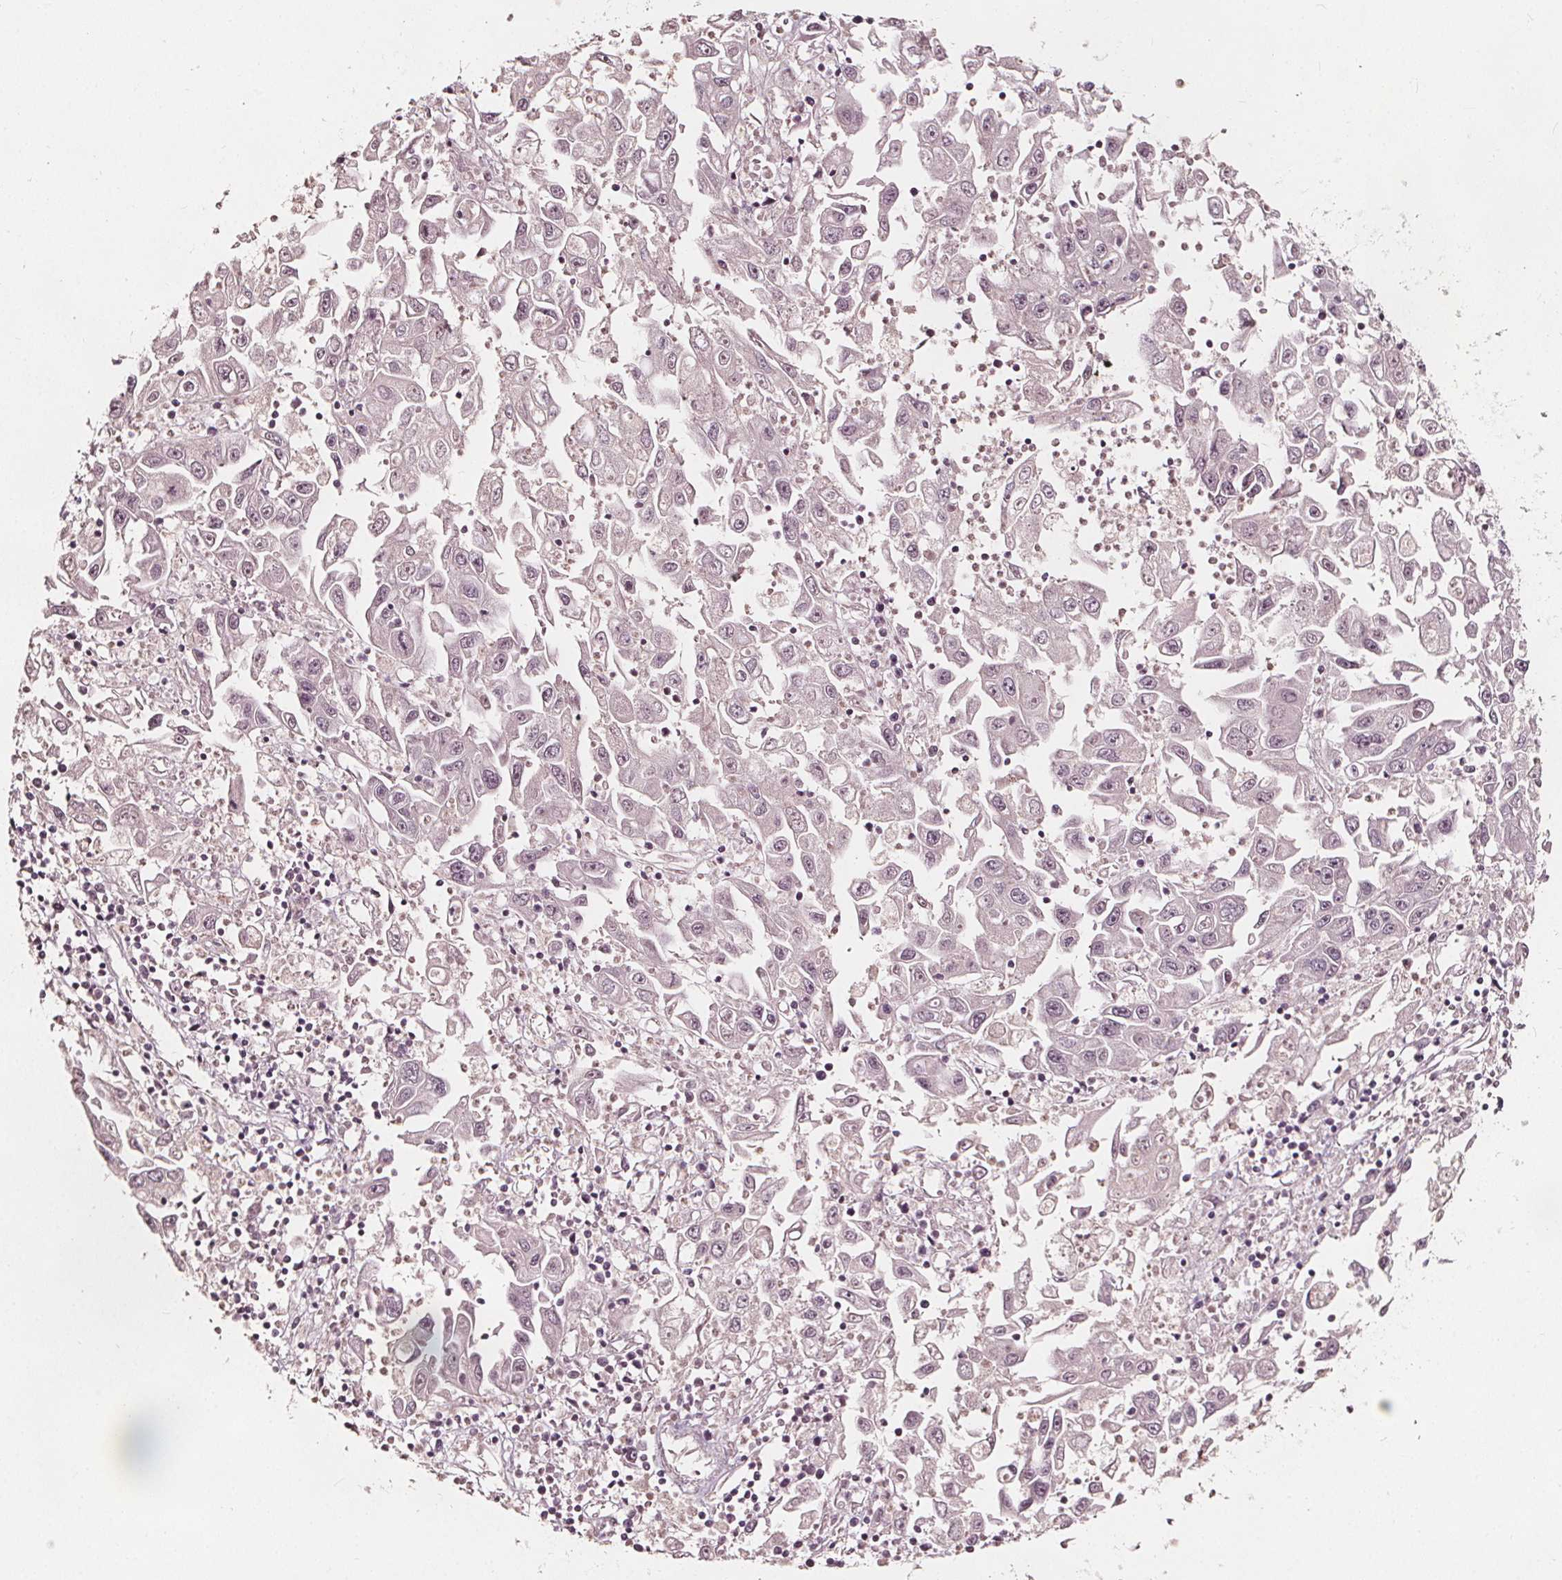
{"staining": {"intensity": "weak", "quantity": "<25%", "location": "nuclear"}, "tissue": "endometrial cancer", "cell_type": "Tumor cells", "image_type": "cancer", "snomed": [{"axis": "morphology", "description": "Adenocarcinoma, NOS"}, {"axis": "topography", "description": "Uterus"}], "caption": "IHC of human endometrial cancer (adenocarcinoma) exhibits no expression in tumor cells. The staining was performed using DAB to visualize the protein expression in brown, while the nuclei were stained in blue with hematoxylin (Magnification: 20x).", "gene": "NPC1L1", "patient": {"sex": "female", "age": 62}}